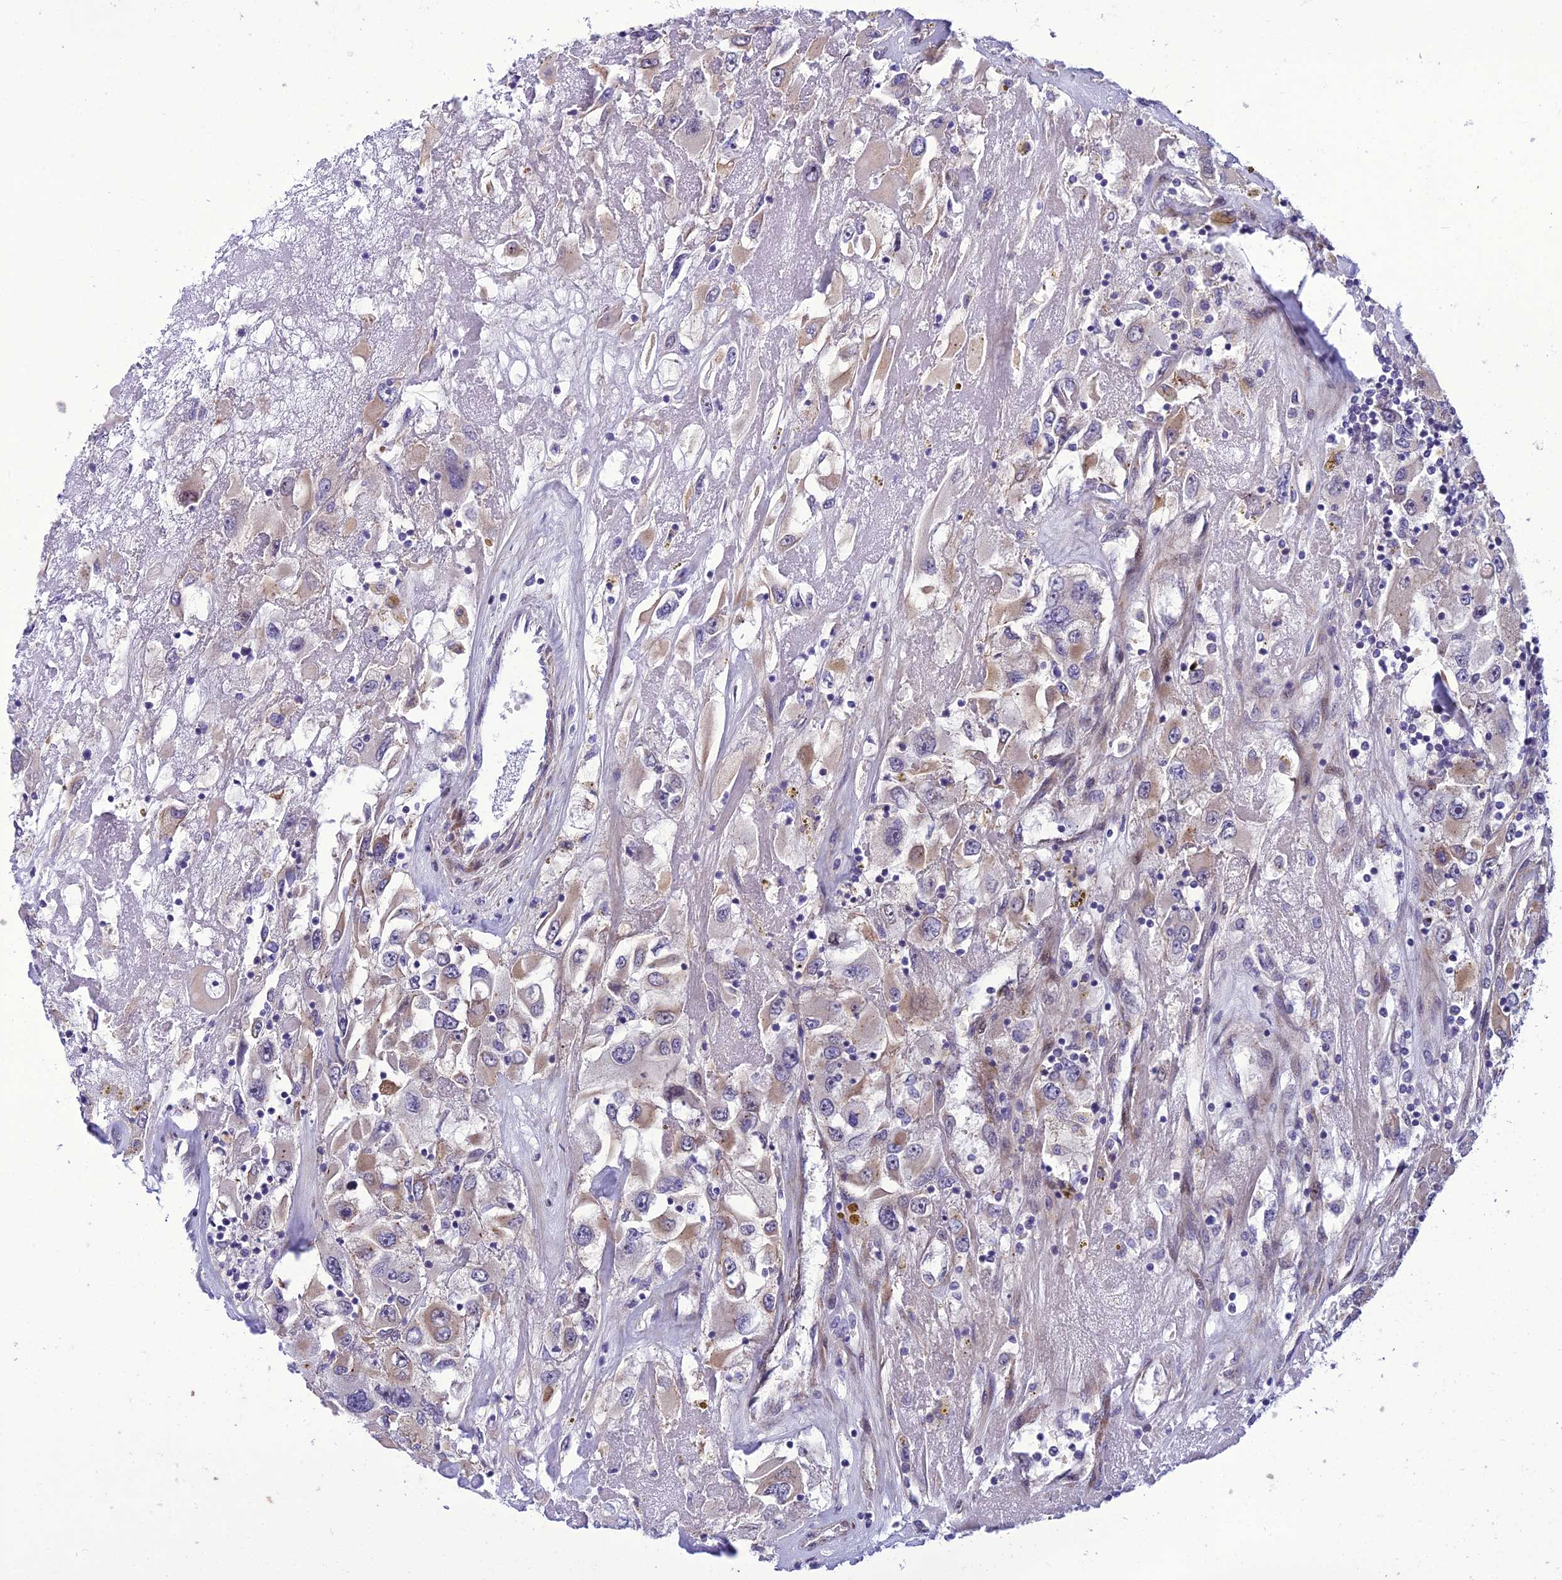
{"staining": {"intensity": "weak", "quantity": "25%-75%", "location": "cytoplasmic/membranous"}, "tissue": "renal cancer", "cell_type": "Tumor cells", "image_type": "cancer", "snomed": [{"axis": "morphology", "description": "Adenocarcinoma, NOS"}, {"axis": "topography", "description": "Kidney"}], "caption": "Immunohistochemistry (IHC) staining of renal cancer (adenocarcinoma), which demonstrates low levels of weak cytoplasmic/membranous positivity in about 25%-75% of tumor cells indicating weak cytoplasmic/membranous protein positivity. The staining was performed using DAB (3,3'-diaminobenzidine) (brown) for protein detection and nuclei were counterstained in hematoxylin (blue).", "gene": "GAB4", "patient": {"sex": "female", "age": 52}}